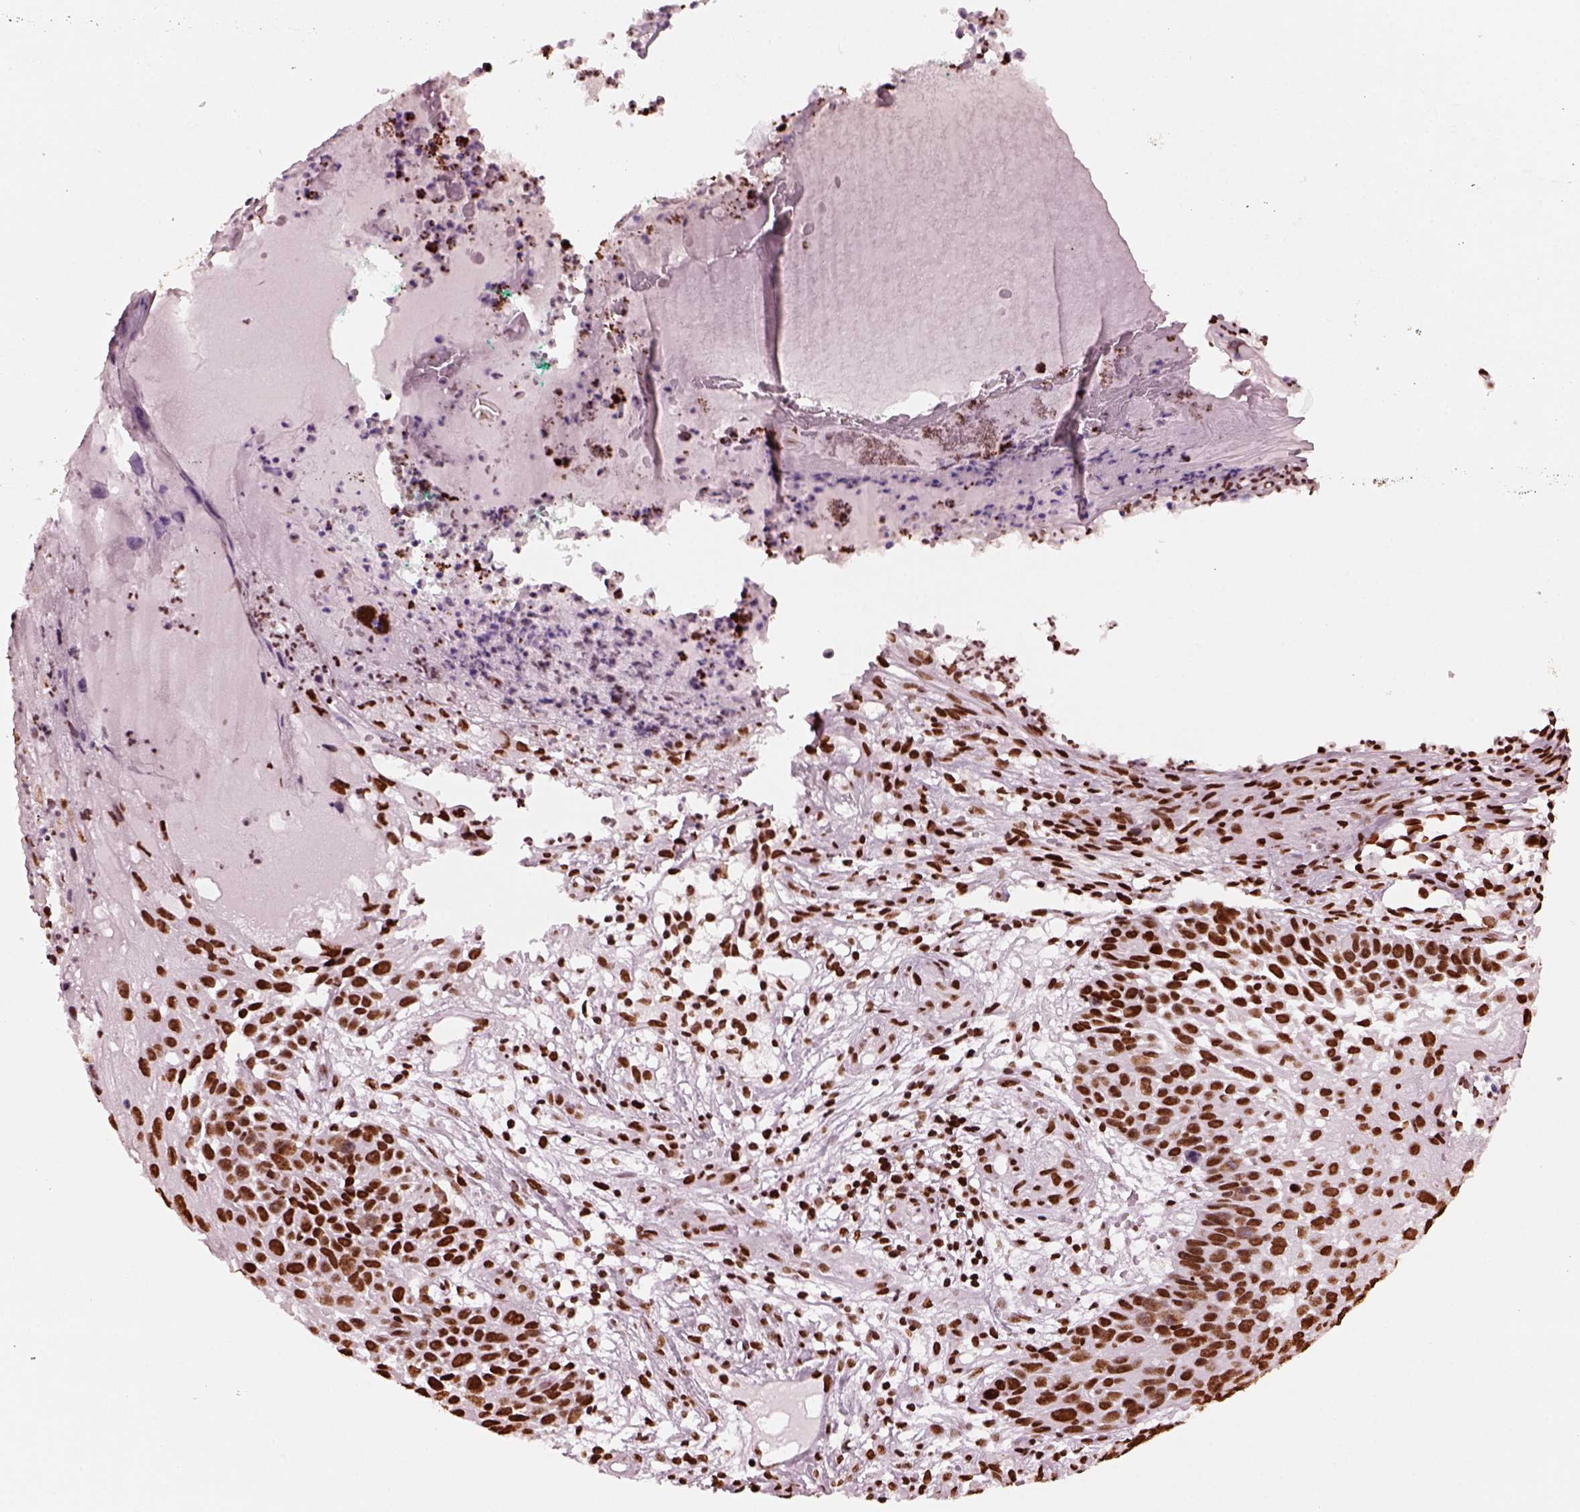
{"staining": {"intensity": "strong", "quantity": ">75%", "location": "nuclear"}, "tissue": "skin cancer", "cell_type": "Tumor cells", "image_type": "cancer", "snomed": [{"axis": "morphology", "description": "Squamous cell carcinoma, NOS"}, {"axis": "topography", "description": "Skin"}], "caption": "This is a photomicrograph of immunohistochemistry staining of squamous cell carcinoma (skin), which shows strong positivity in the nuclear of tumor cells.", "gene": "CBFA2T3", "patient": {"sex": "male", "age": 92}}